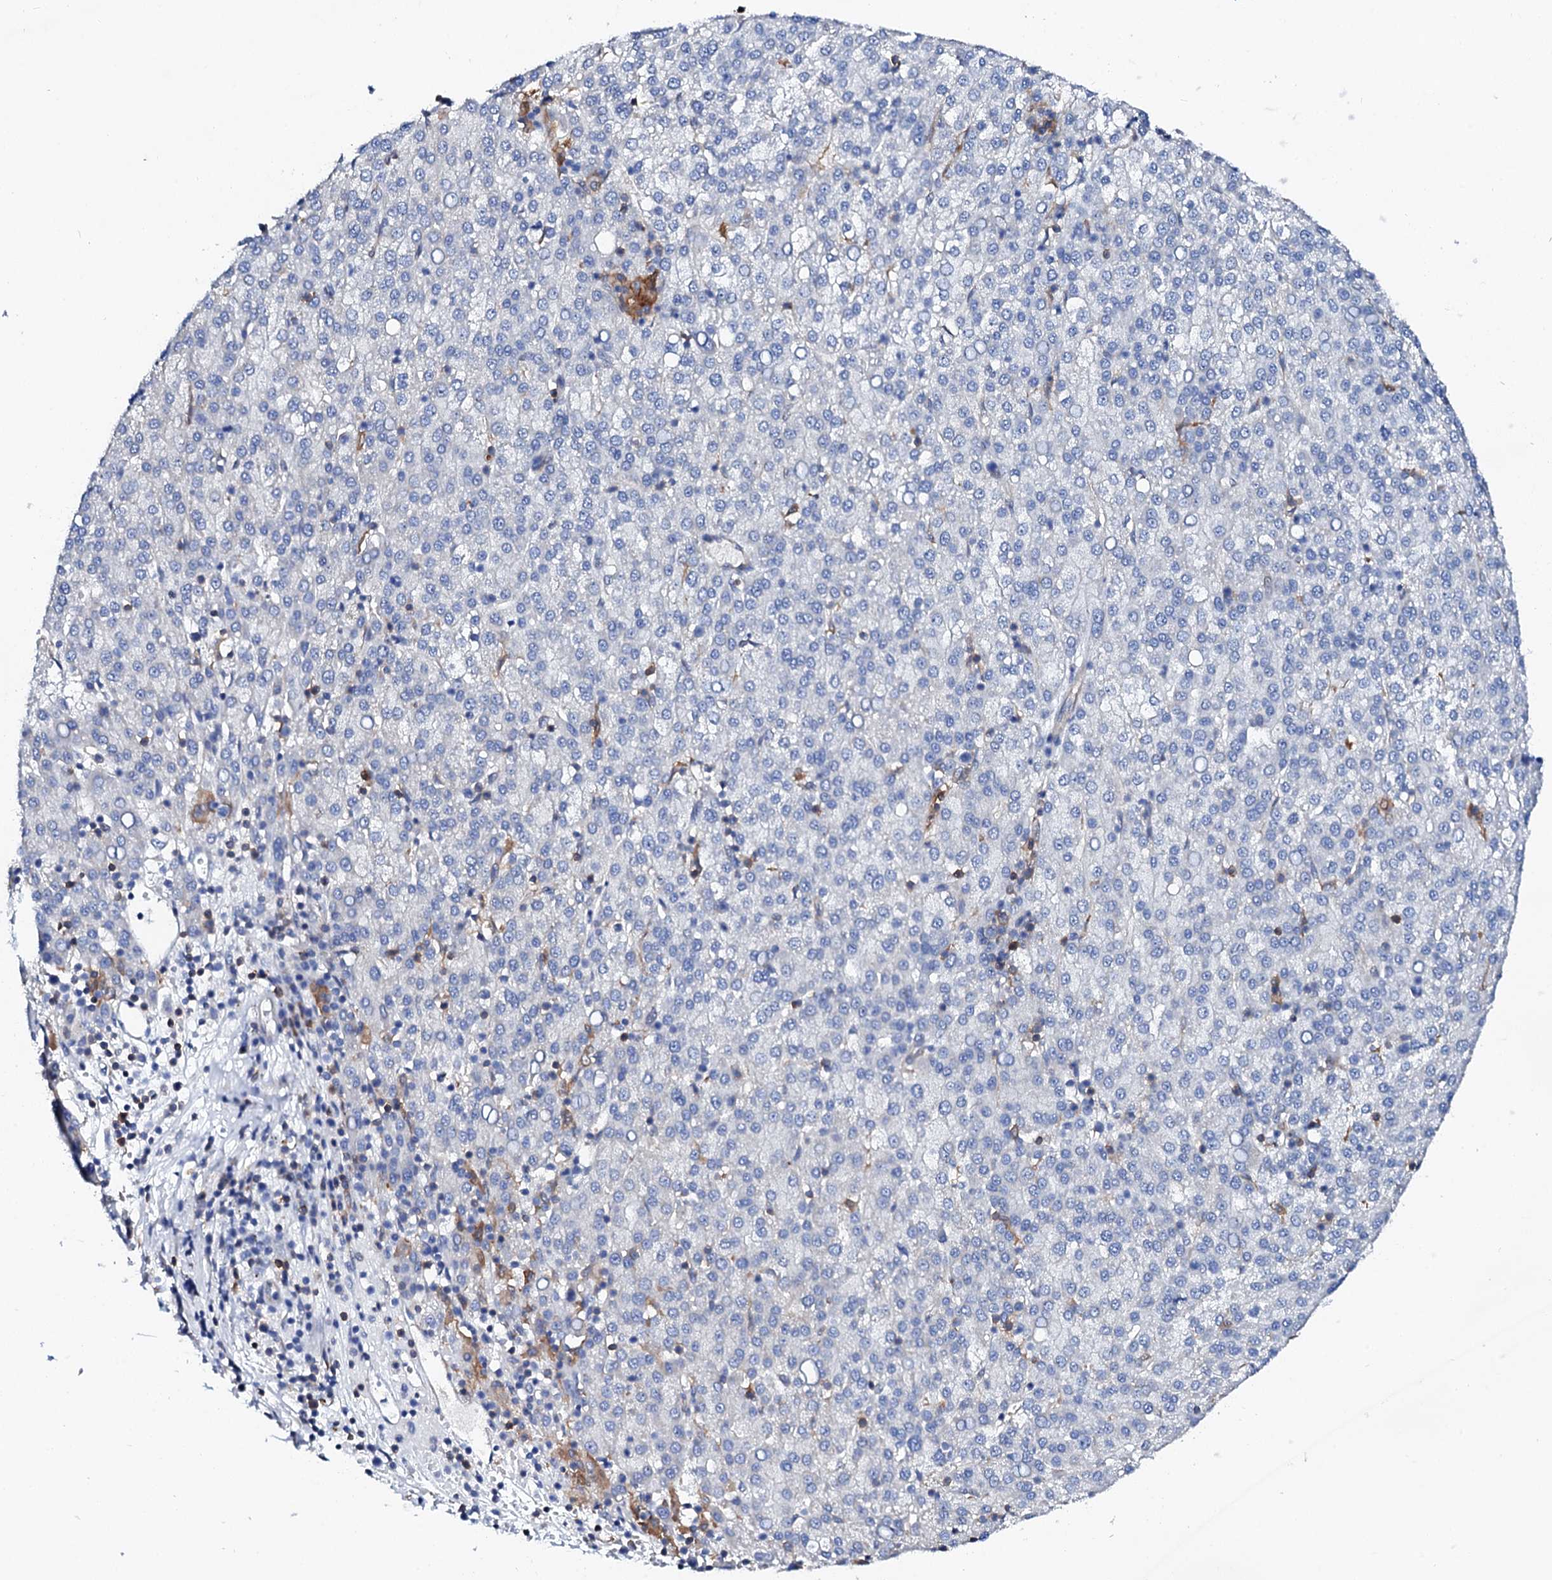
{"staining": {"intensity": "negative", "quantity": "none", "location": "none"}, "tissue": "liver cancer", "cell_type": "Tumor cells", "image_type": "cancer", "snomed": [{"axis": "morphology", "description": "Carcinoma, Hepatocellular, NOS"}, {"axis": "topography", "description": "Liver"}], "caption": "Tumor cells show no significant expression in liver cancer. (Stains: DAB IHC with hematoxylin counter stain, Microscopy: brightfield microscopy at high magnification).", "gene": "GLB1L3", "patient": {"sex": "female", "age": 58}}